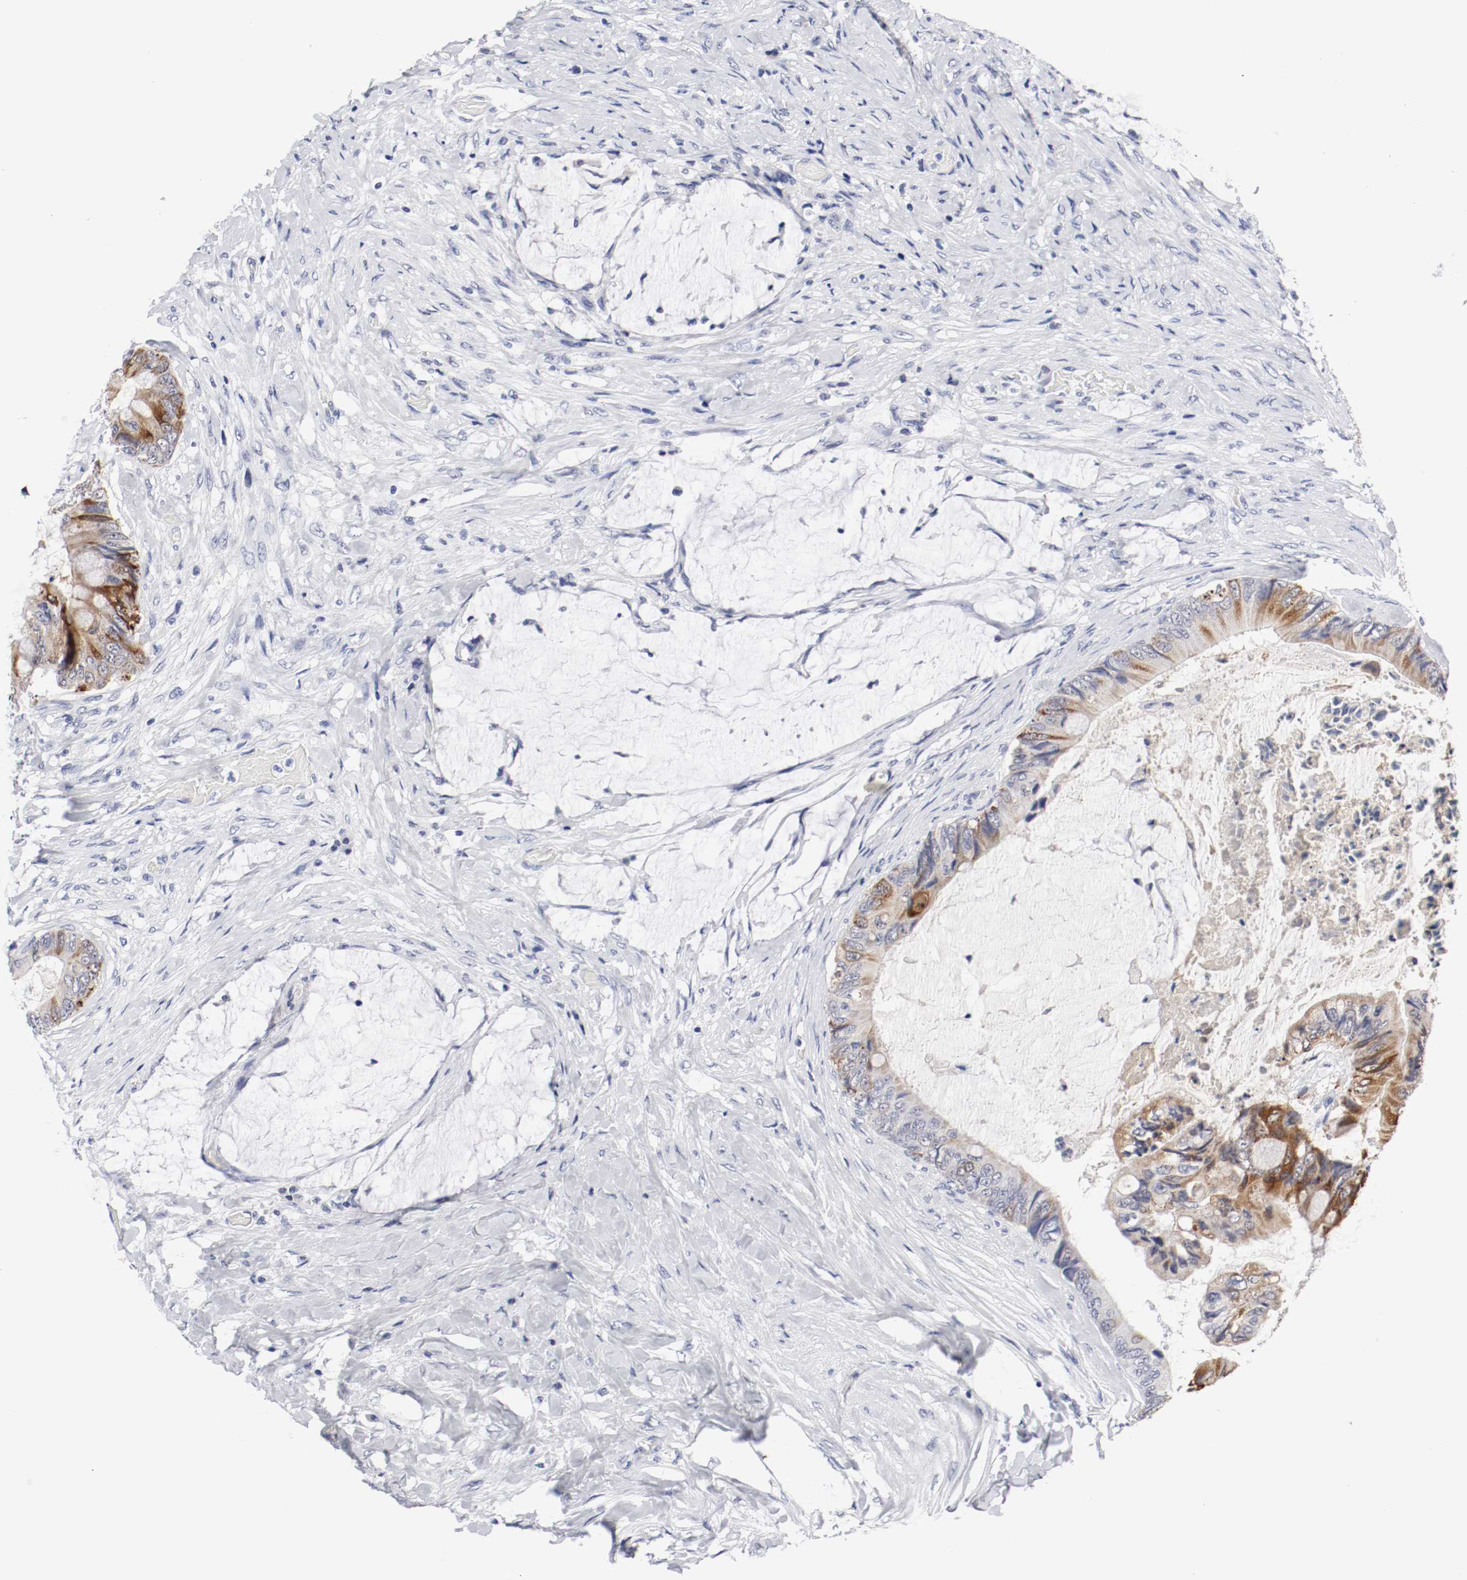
{"staining": {"intensity": "moderate", "quantity": ">75%", "location": "cytoplasmic/membranous"}, "tissue": "colorectal cancer", "cell_type": "Tumor cells", "image_type": "cancer", "snomed": [{"axis": "morphology", "description": "Normal tissue, NOS"}, {"axis": "morphology", "description": "Adenocarcinoma, NOS"}, {"axis": "topography", "description": "Rectum"}, {"axis": "topography", "description": "Peripheral nerve tissue"}], "caption": "The micrograph demonstrates immunohistochemical staining of colorectal cancer (adenocarcinoma). There is moderate cytoplasmic/membranous positivity is seen in approximately >75% of tumor cells. The staining is performed using DAB (3,3'-diaminobenzidine) brown chromogen to label protein expression. The nuclei are counter-stained blue using hematoxylin.", "gene": "GRHL2", "patient": {"sex": "female", "age": 77}}